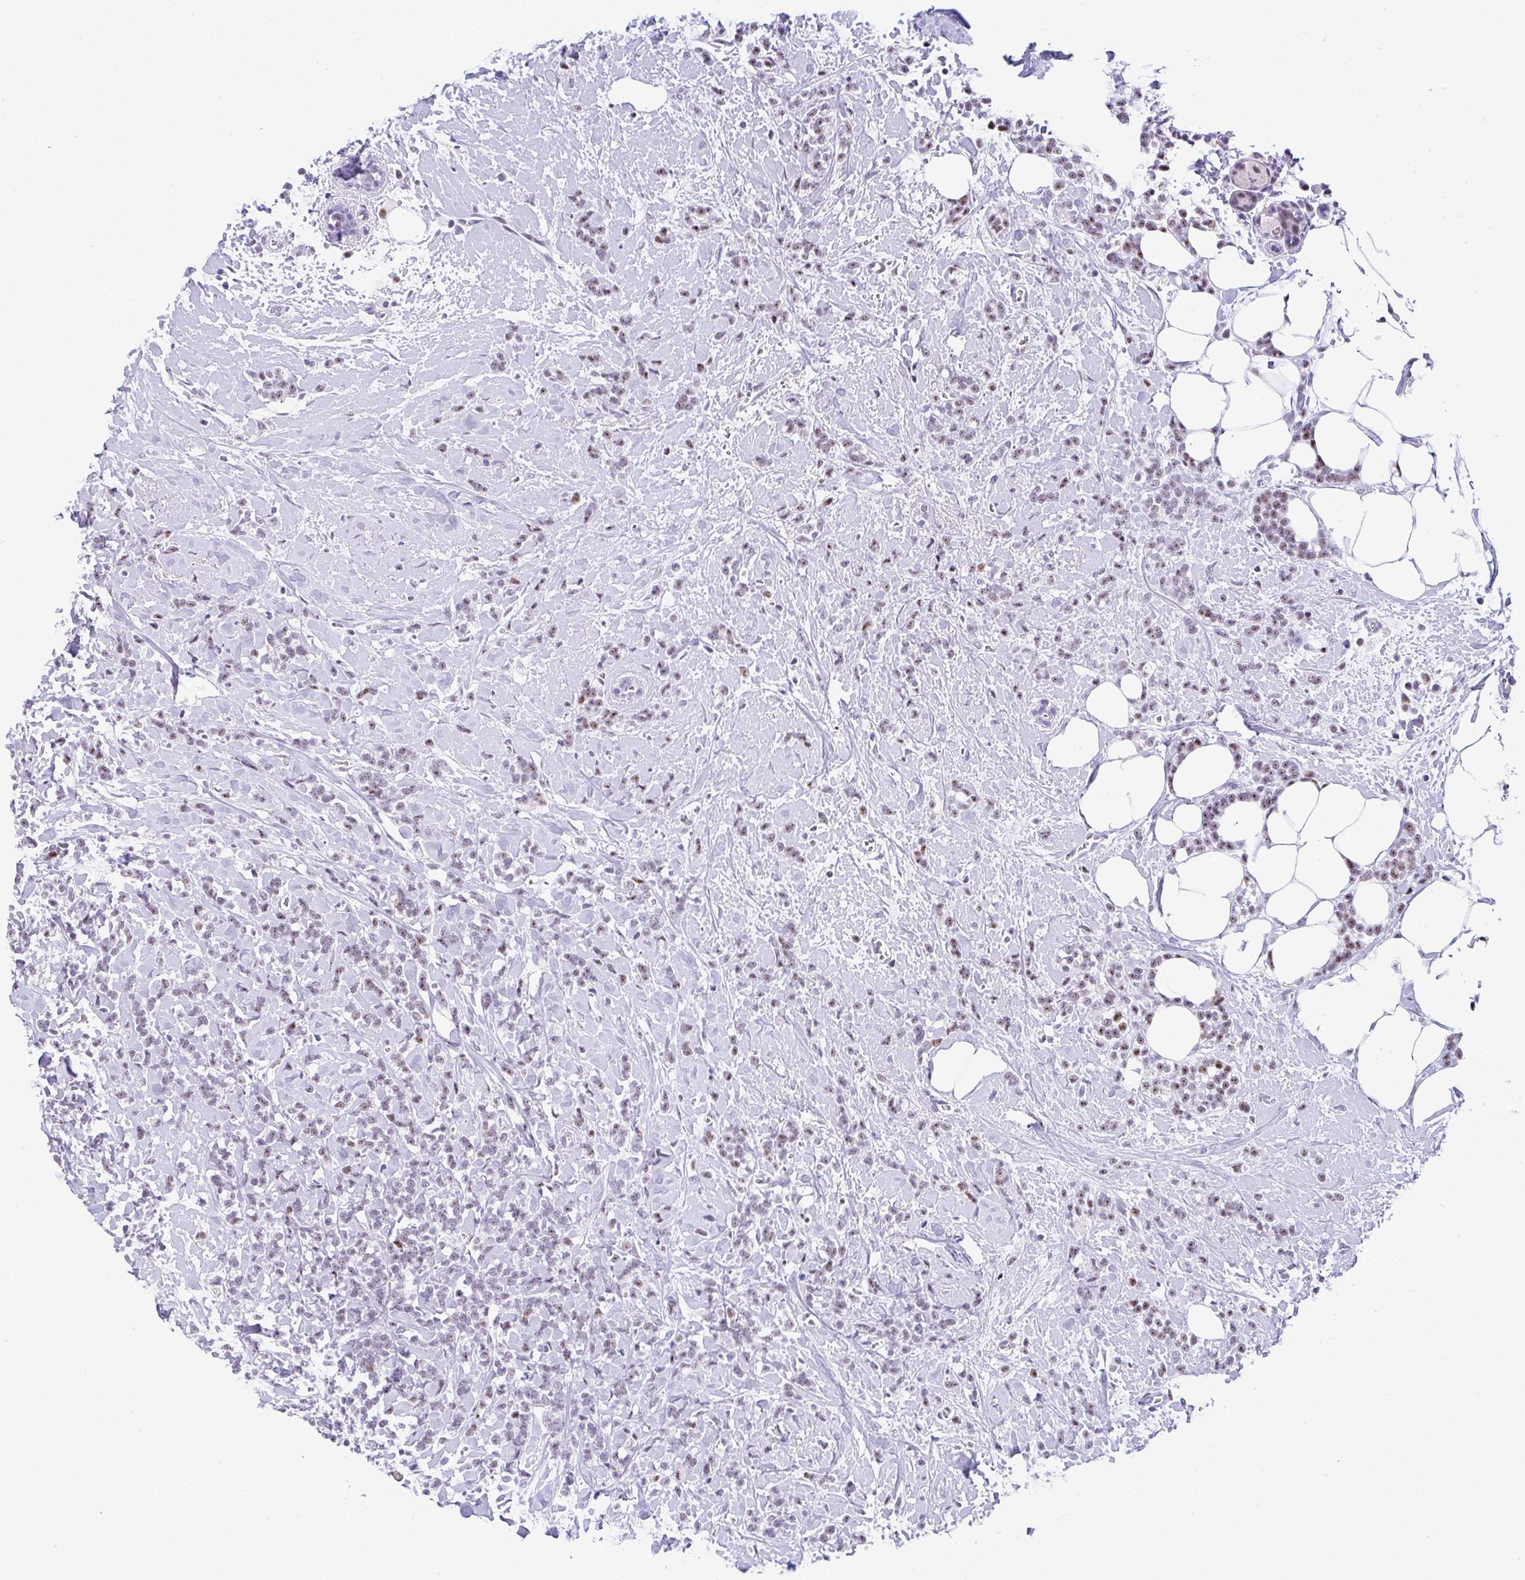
{"staining": {"intensity": "moderate", "quantity": "25%-75%", "location": "nuclear"}, "tissue": "breast cancer", "cell_type": "Tumor cells", "image_type": "cancer", "snomed": [{"axis": "morphology", "description": "Lobular carcinoma"}, {"axis": "topography", "description": "Breast"}], "caption": "Breast cancer (lobular carcinoma) stained for a protein demonstrates moderate nuclear positivity in tumor cells. The protein is shown in brown color, while the nuclei are stained blue.", "gene": "NR1D2", "patient": {"sex": "female", "age": 59}}